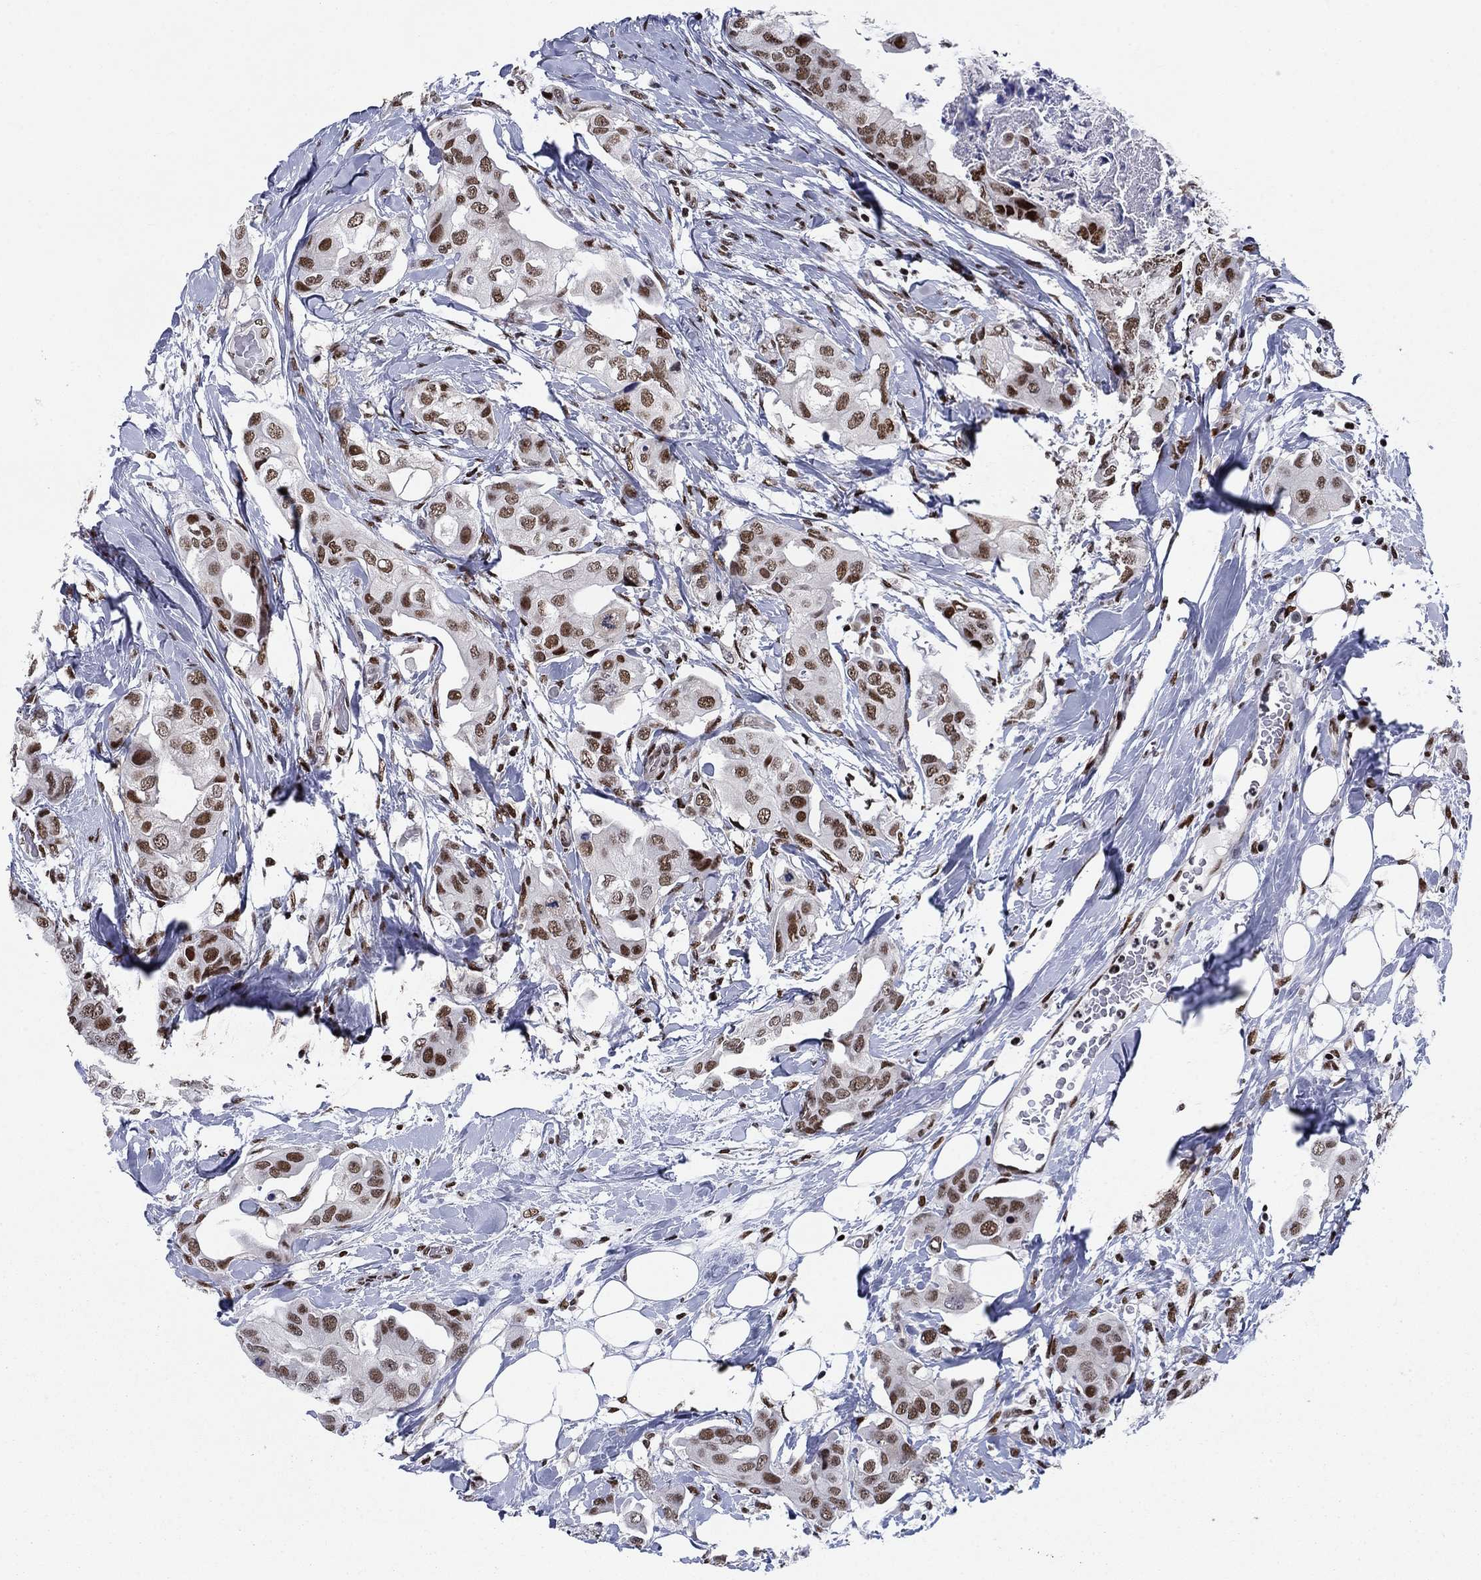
{"staining": {"intensity": "strong", "quantity": ">75%", "location": "nuclear"}, "tissue": "breast cancer", "cell_type": "Tumor cells", "image_type": "cancer", "snomed": [{"axis": "morphology", "description": "Normal tissue, NOS"}, {"axis": "morphology", "description": "Duct carcinoma"}, {"axis": "topography", "description": "Breast"}], "caption": "Intraductal carcinoma (breast) tissue displays strong nuclear expression in approximately >75% of tumor cells Using DAB (brown) and hematoxylin (blue) stains, captured at high magnification using brightfield microscopy.", "gene": "RPRD1B", "patient": {"sex": "female", "age": 40}}